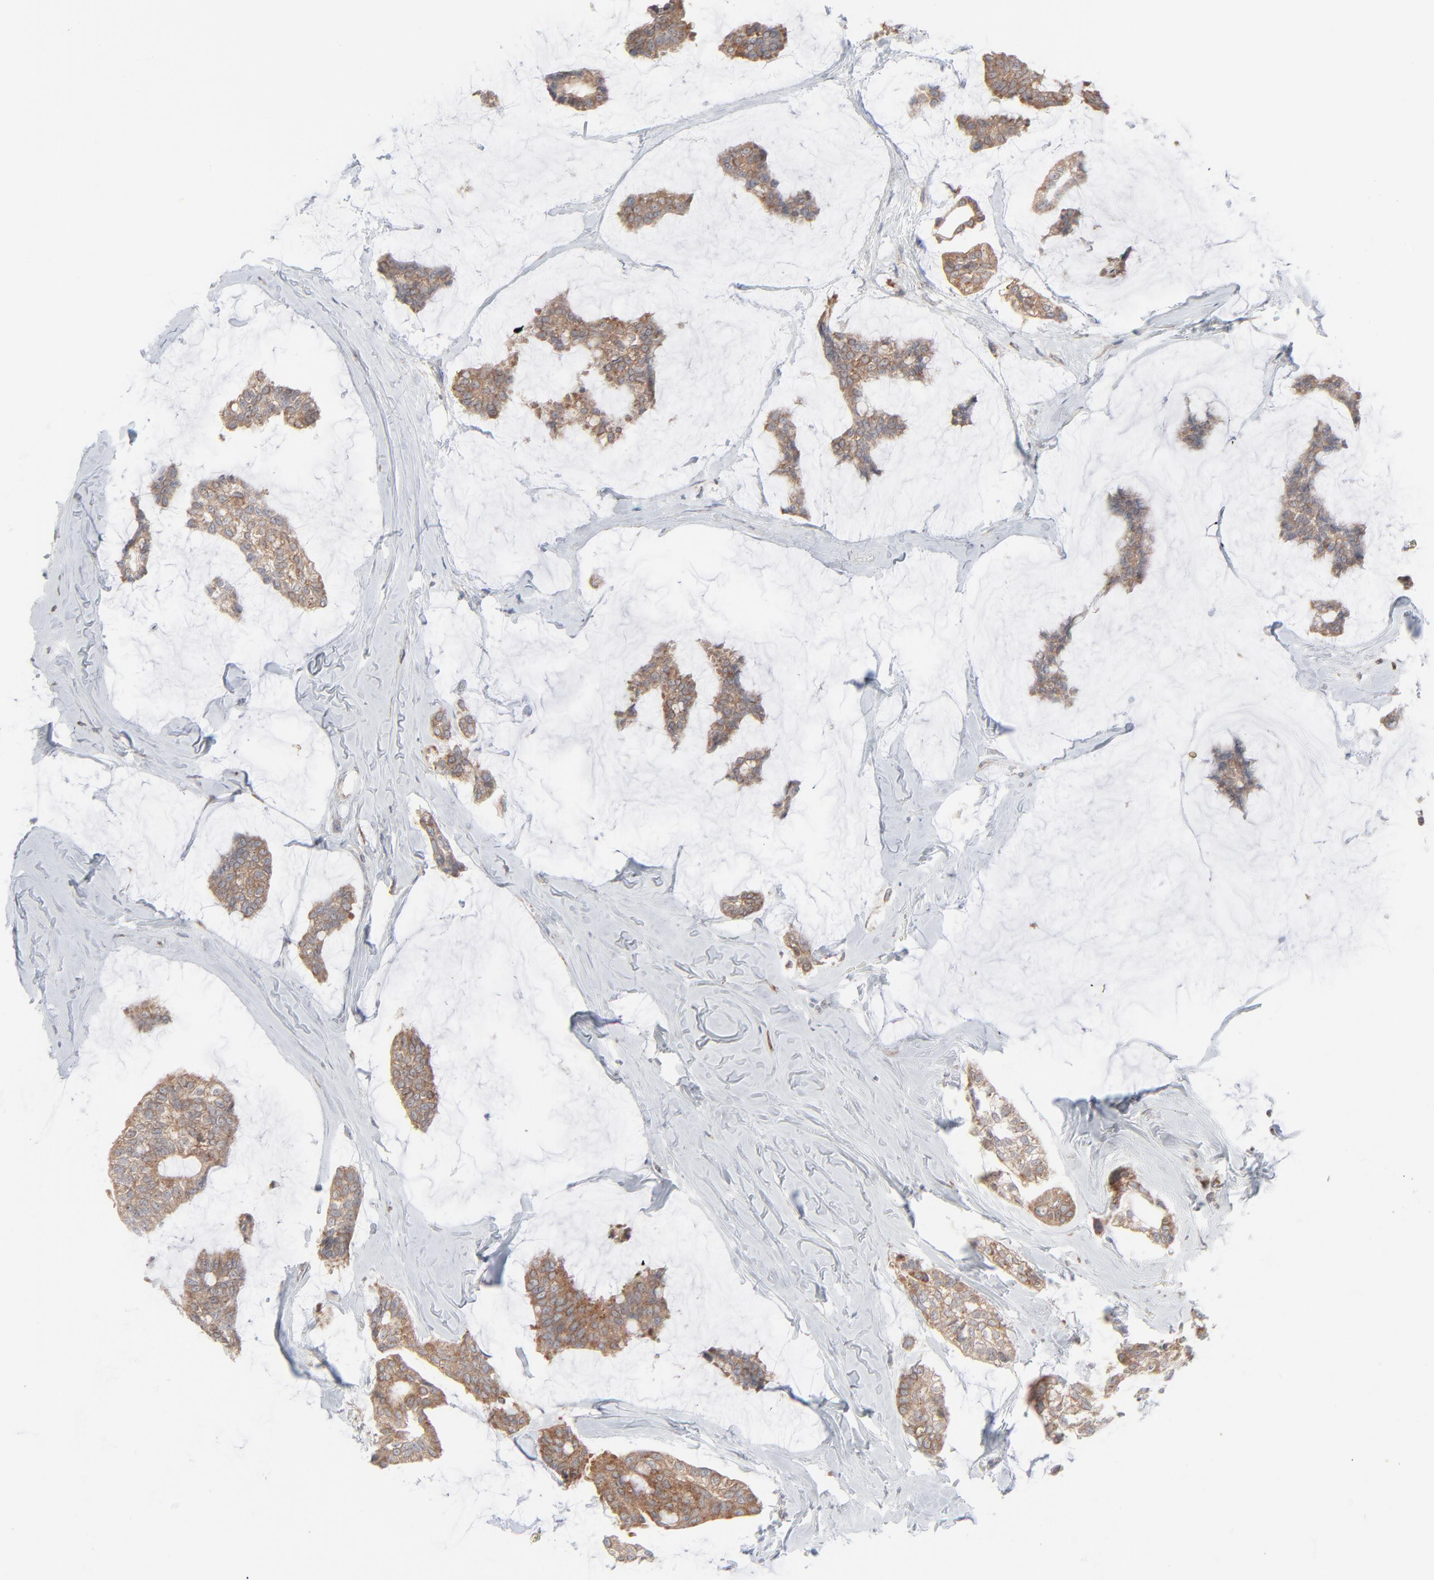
{"staining": {"intensity": "moderate", "quantity": ">75%", "location": "cytoplasmic/membranous"}, "tissue": "breast cancer", "cell_type": "Tumor cells", "image_type": "cancer", "snomed": [{"axis": "morphology", "description": "Duct carcinoma"}, {"axis": "topography", "description": "Breast"}], "caption": "Immunohistochemical staining of human breast cancer shows medium levels of moderate cytoplasmic/membranous protein staining in approximately >75% of tumor cells.", "gene": "KDSR", "patient": {"sex": "female", "age": 93}}